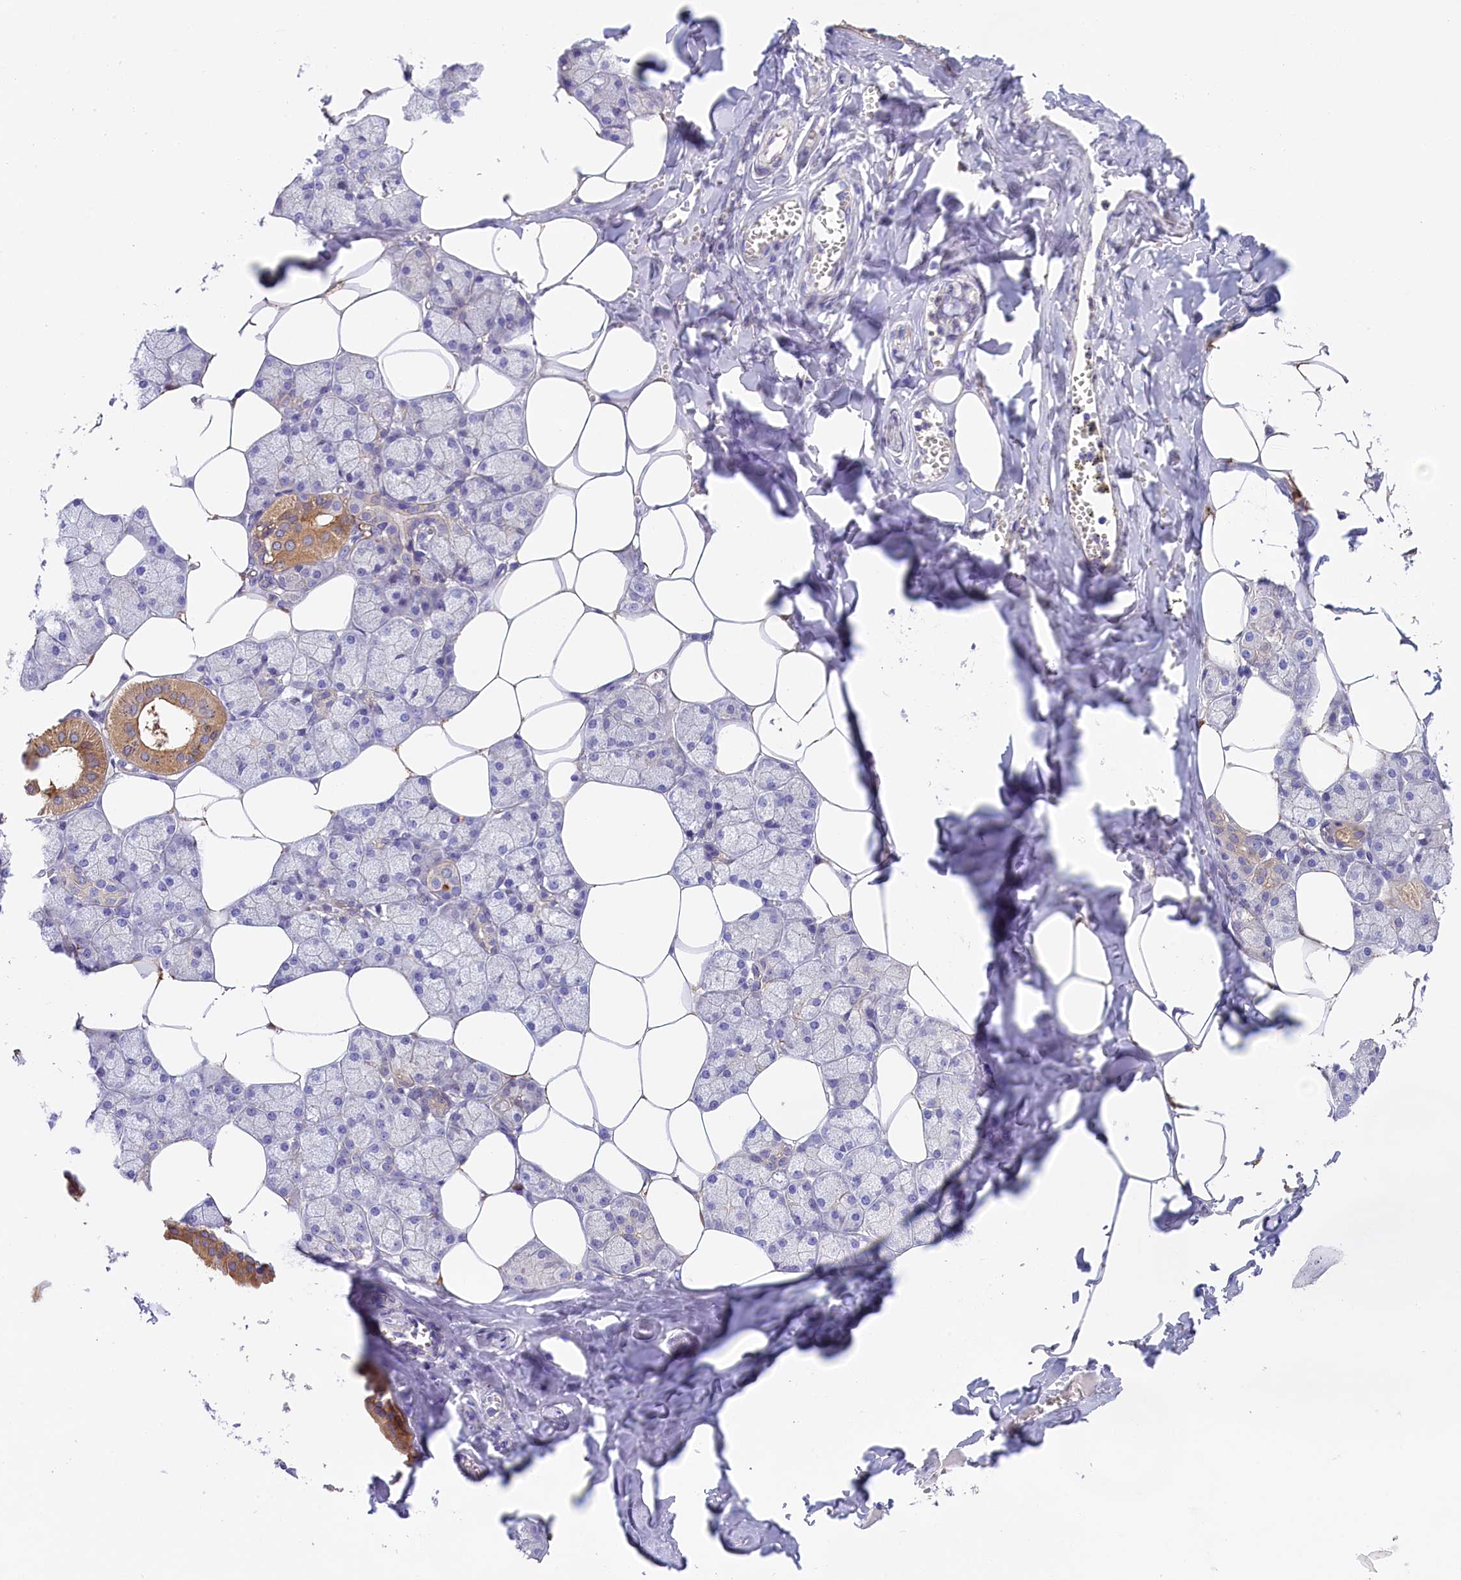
{"staining": {"intensity": "strong", "quantity": "<25%", "location": "cytoplasmic/membranous"}, "tissue": "salivary gland", "cell_type": "Glandular cells", "image_type": "normal", "snomed": [{"axis": "morphology", "description": "Normal tissue, NOS"}, {"axis": "topography", "description": "Salivary gland"}], "caption": "Salivary gland stained for a protein (brown) displays strong cytoplasmic/membranous positive expression in approximately <25% of glandular cells.", "gene": "PPP1R13L", "patient": {"sex": "male", "age": 62}}